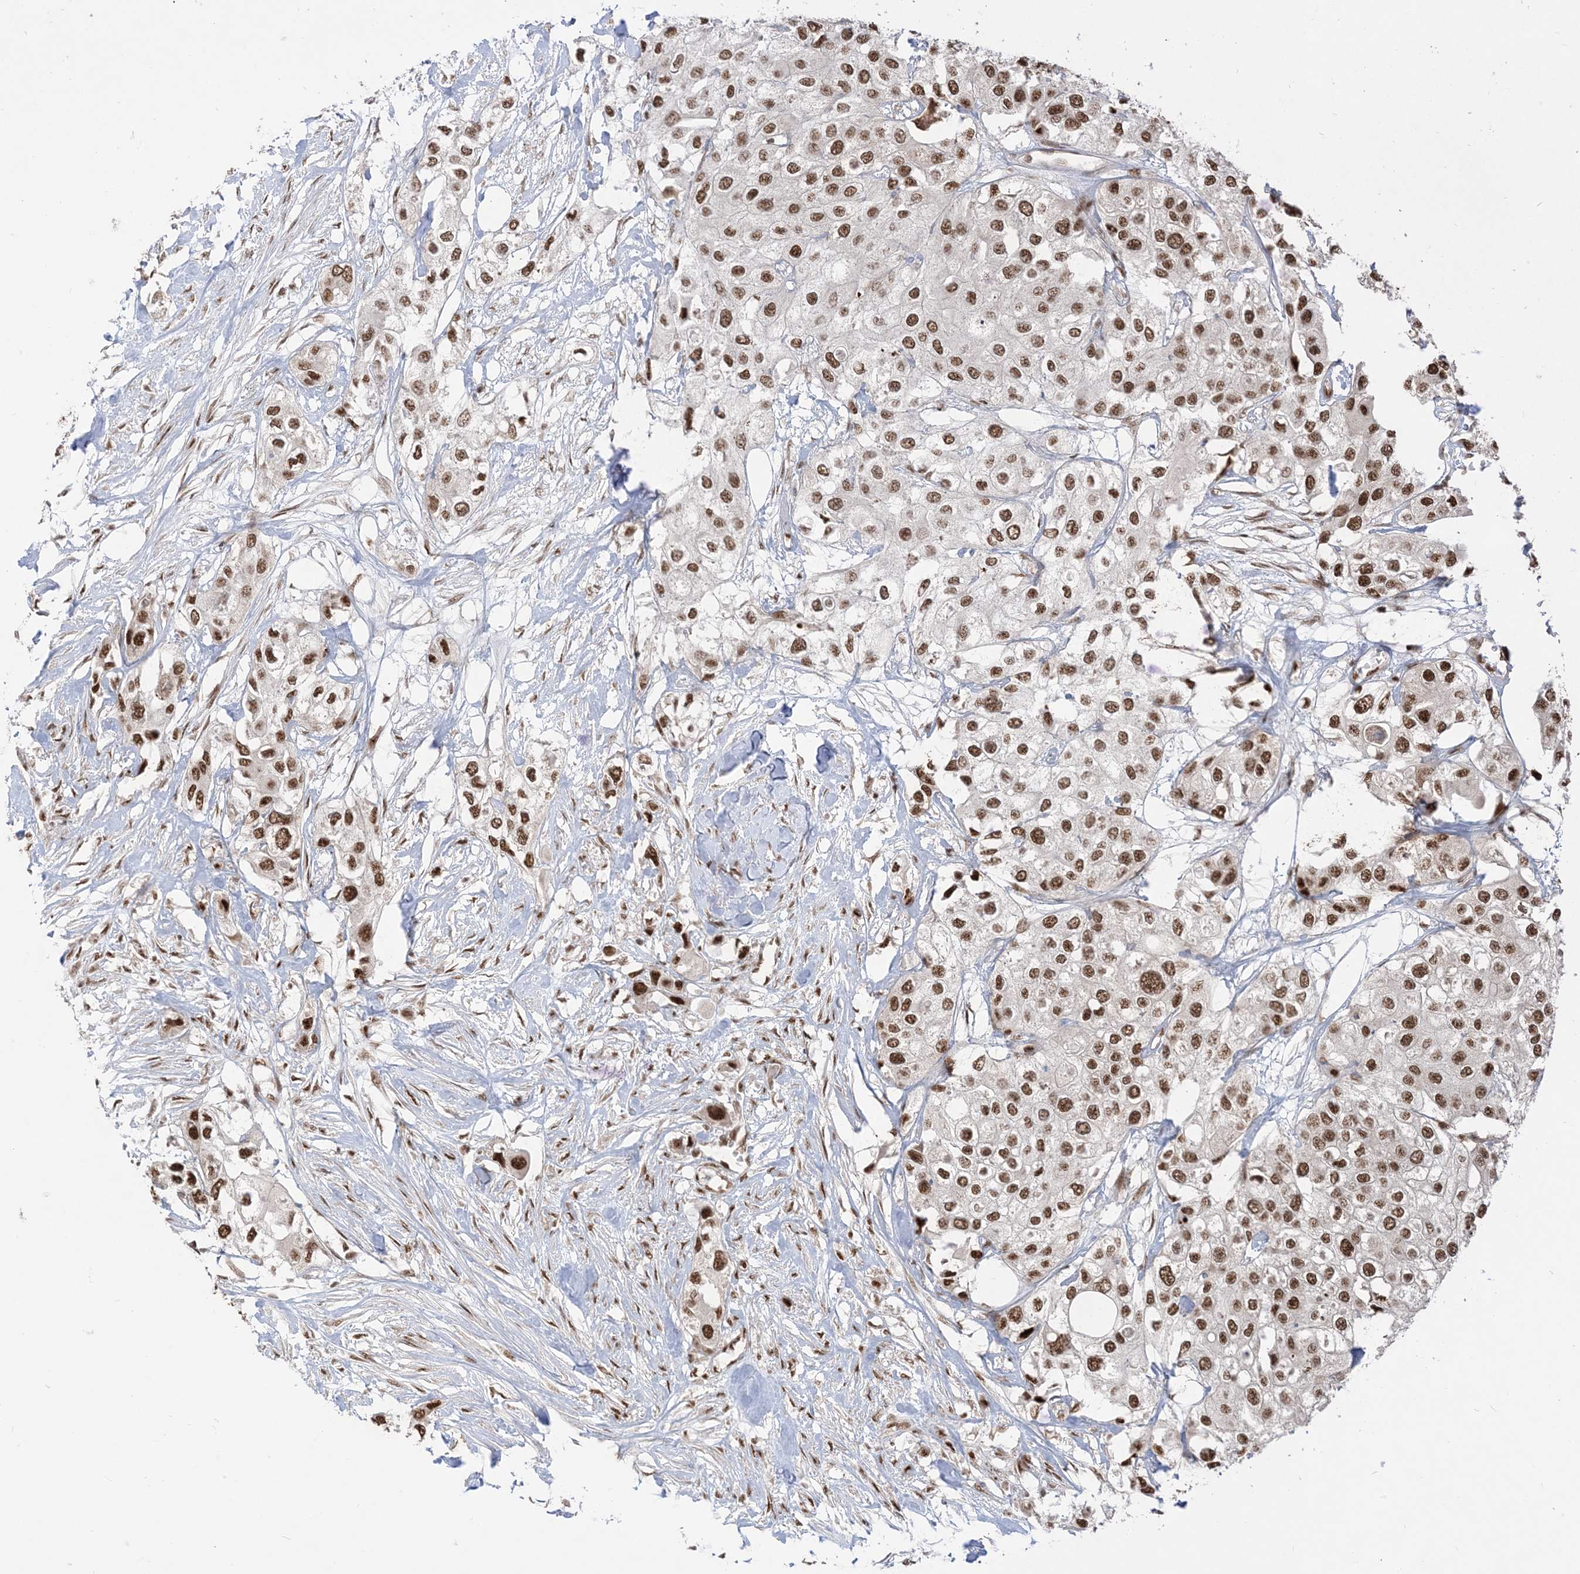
{"staining": {"intensity": "moderate", "quantity": ">75%", "location": "nuclear"}, "tissue": "urothelial cancer", "cell_type": "Tumor cells", "image_type": "cancer", "snomed": [{"axis": "morphology", "description": "Urothelial carcinoma, High grade"}, {"axis": "topography", "description": "Urinary bladder"}], "caption": "Moderate nuclear expression for a protein is seen in approximately >75% of tumor cells of urothelial carcinoma (high-grade) using immunohistochemistry (IHC).", "gene": "ARGLU1", "patient": {"sex": "male", "age": 64}}